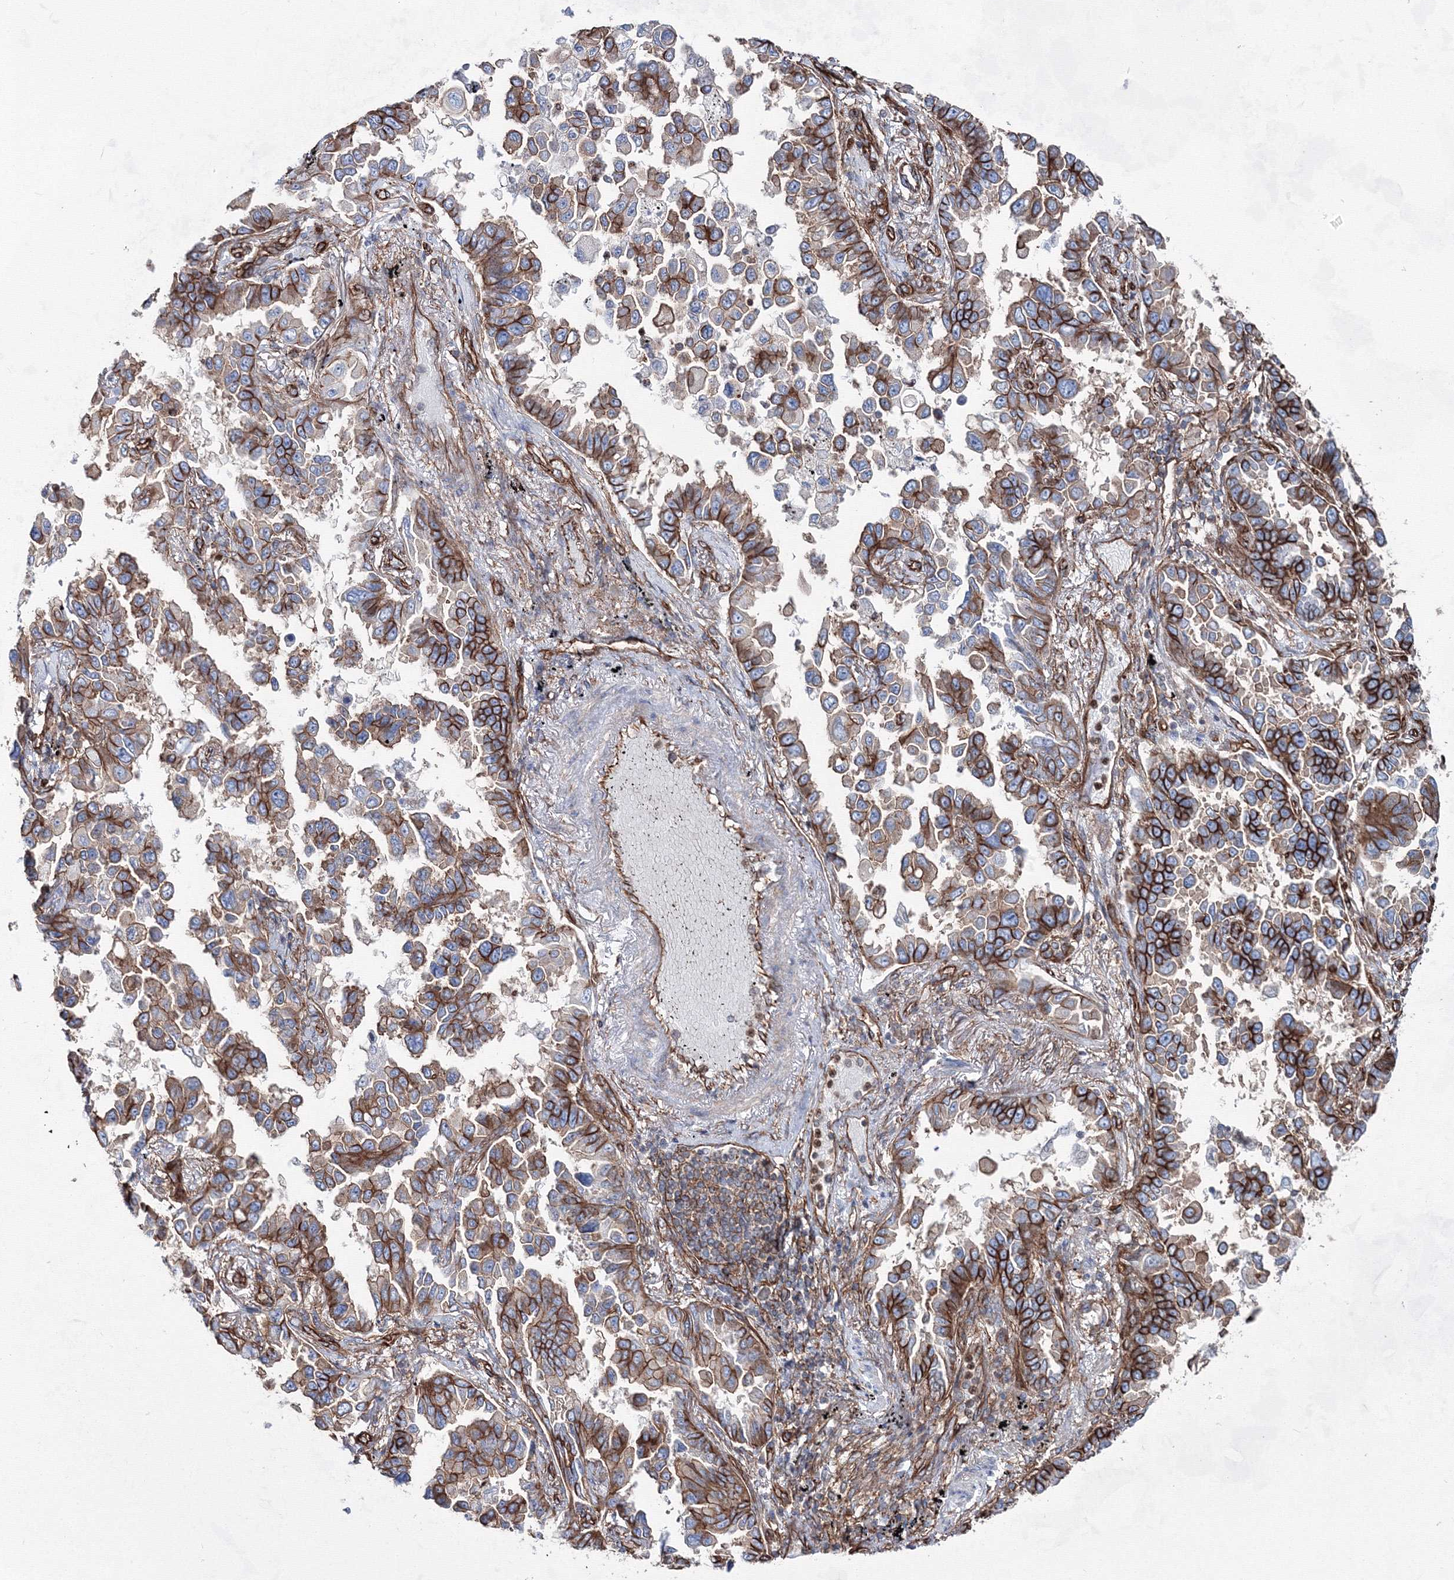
{"staining": {"intensity": "moderate", "quantity": ">75%", "location": "cytoplasmic/membranous"}, "tissue": "lung cancer", "cell_type": "Tumor cells", "image_type": "cancer", "snomed": [{"axis": "morphology", "description": "Adenocarcinoma, NOS"}, {"axis": "topography", "description": "Lung"}], "caption": "This is an image of immunohistochemistry (IHC) staining of lung cancer (adenocarcinoma), which shows moderate expression in the cytoplasmic/membranous of tumor cells.", "gene": "ANKRD37", "patient": {"sex": "female", "age": 67}}